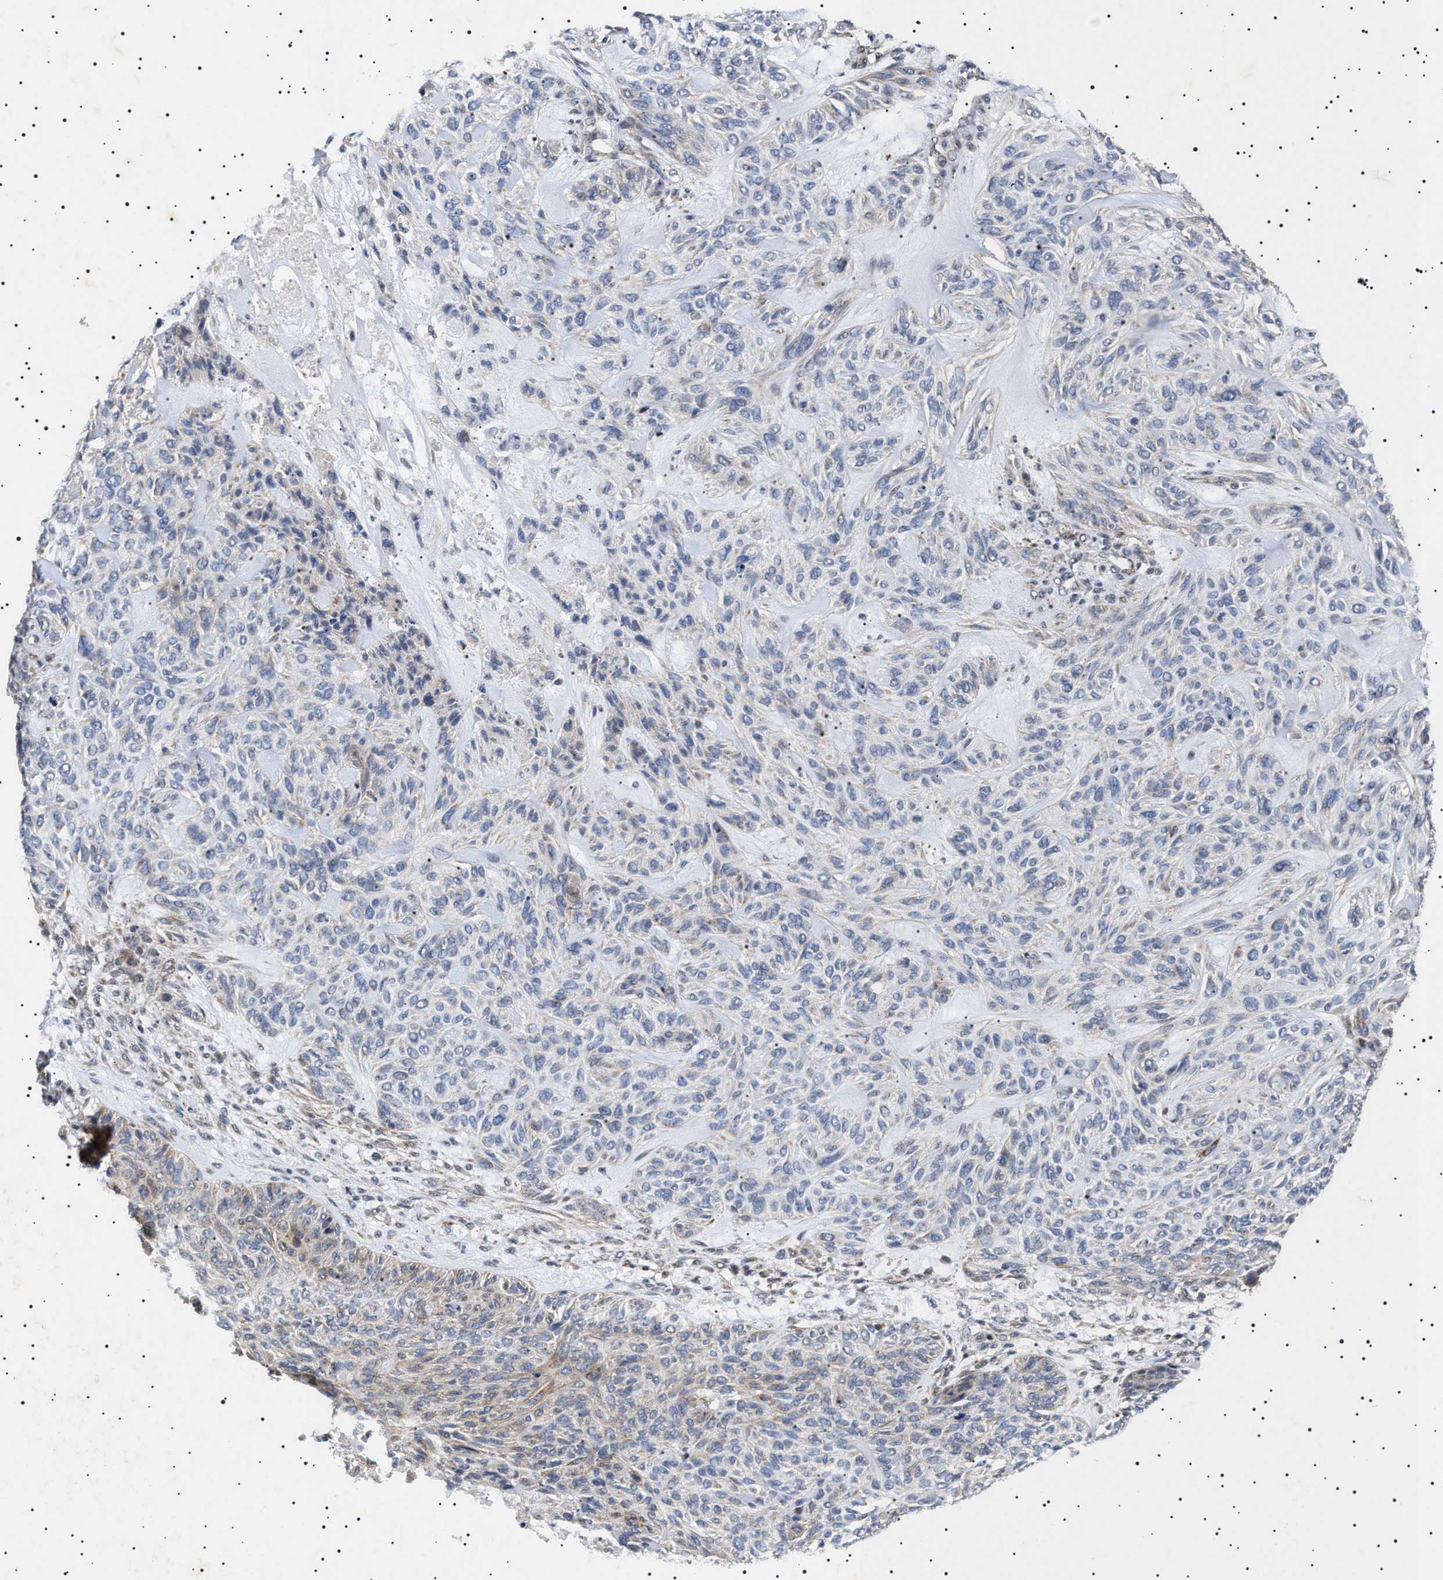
{"staining": {"intensity": "negative", "quantity": "none", "location": "none"}, "tissue": "skin cancer", "cell_type": "Tumor cells", "image_type": "cancer", "snomed": [{"axis": "morphology", "description": "Basal cell carcinoma"}, {"axis": "topography", "description": "Skin"}], "caption": "Image shows no protein positivity in tumor cells of skin cancer tissue.", "gene": "RAB34", "patient": {"sex": "male", "age": 55}}